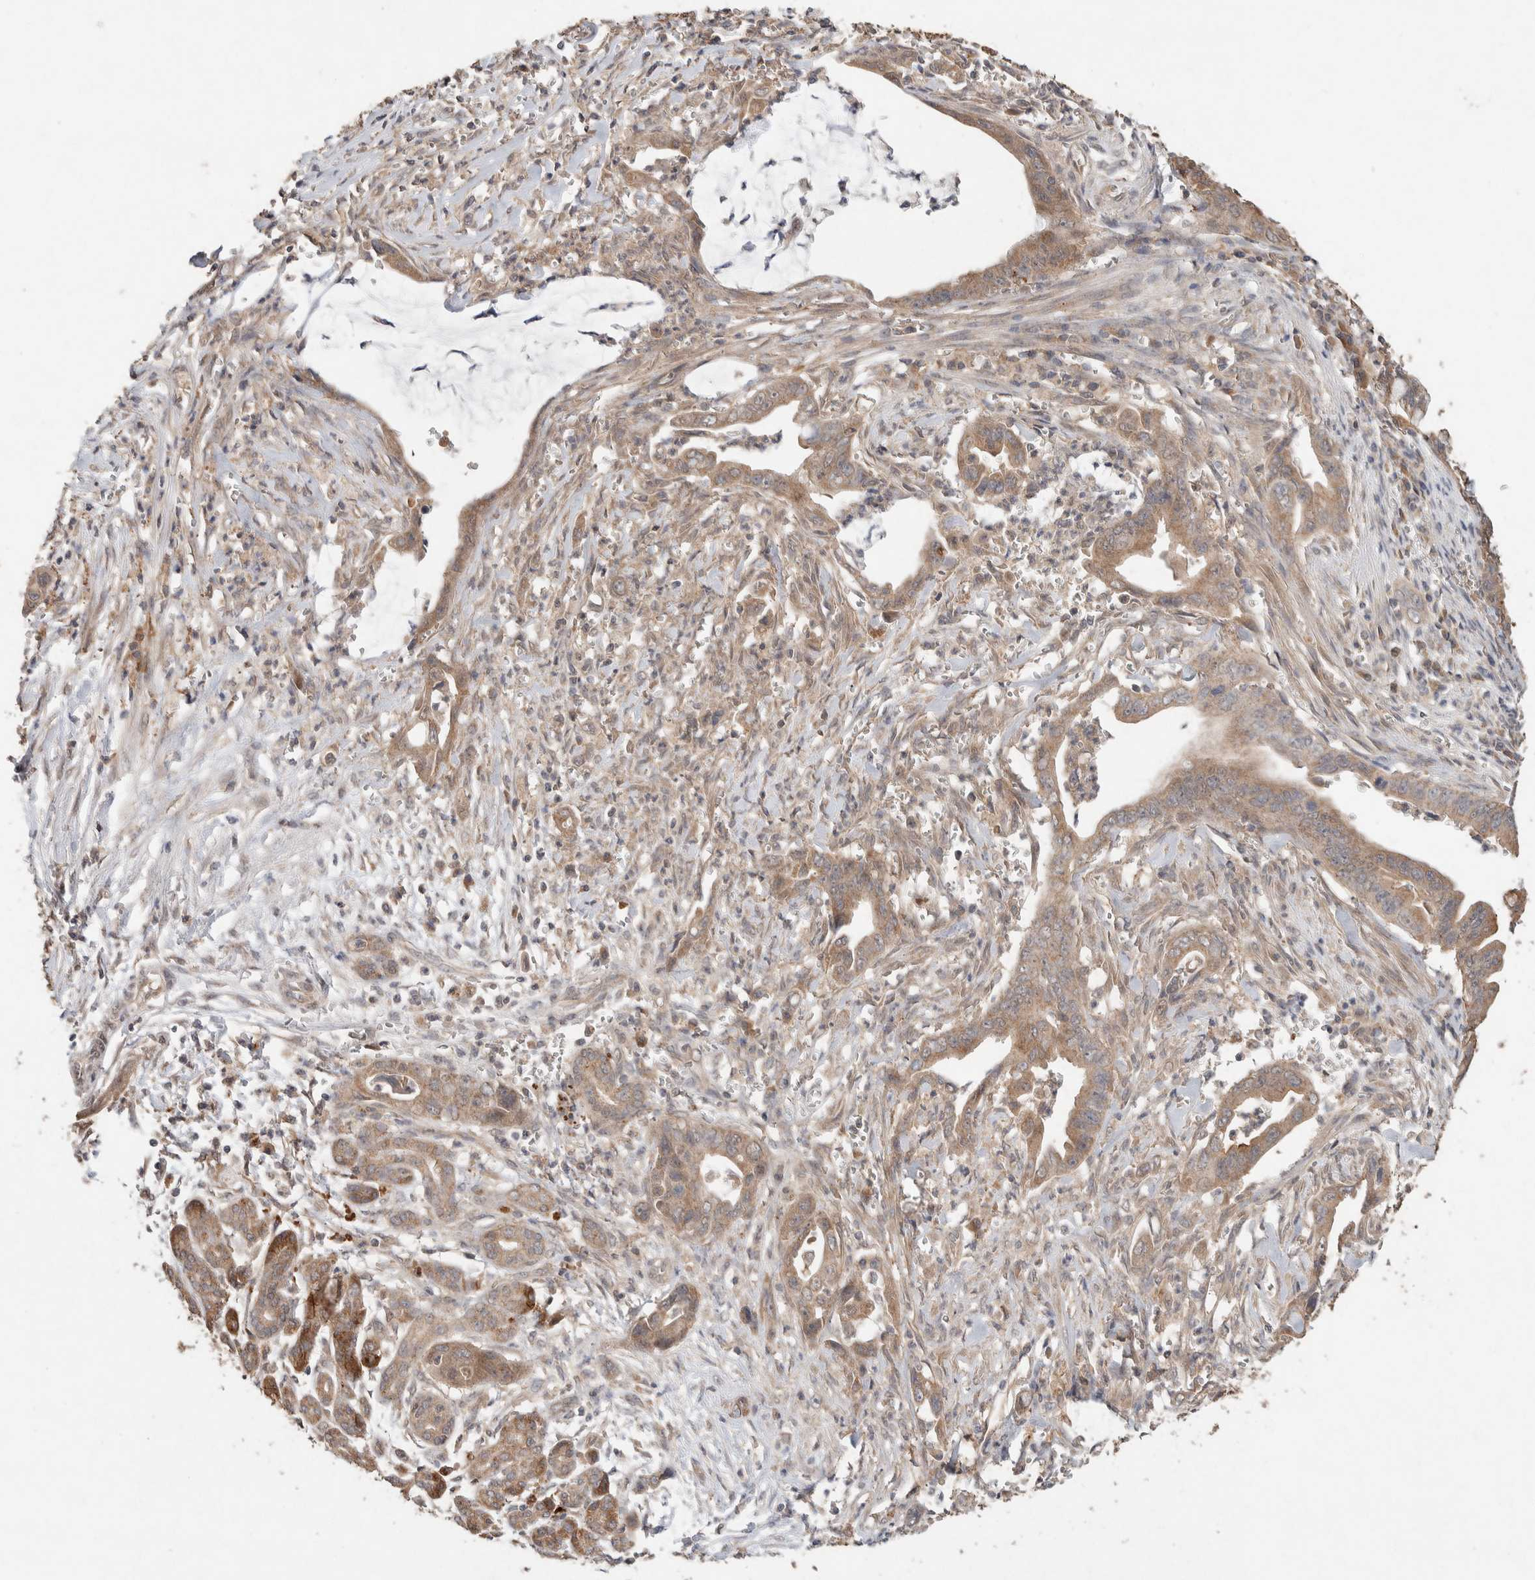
{"staining": {"intensity": "weak", "quantity": ">75%", "location": "cytoplasmic/membranous"}, "tissue": "pancreatic cancer", "cell_type": "Tumor cells", "image_type": "cancer", "snomed": [{"axis": "morphology", "description": "Adenocarcinoma, NOS"}, {"axis": "topography", "description": "Pancreas"}], "caption": "Immunohistochemical staining of human pancreatic cancer displays low levels of weak cytoplasmic/membranous protein positivity in about >75% of tumor cells. The staining was performed using DAB, with brown indicating positive protein expression. Nuclei are stained blue with hematoxylin.", "gene": "KCNJ5", "patient": {"sex": "male", "age": 59}}